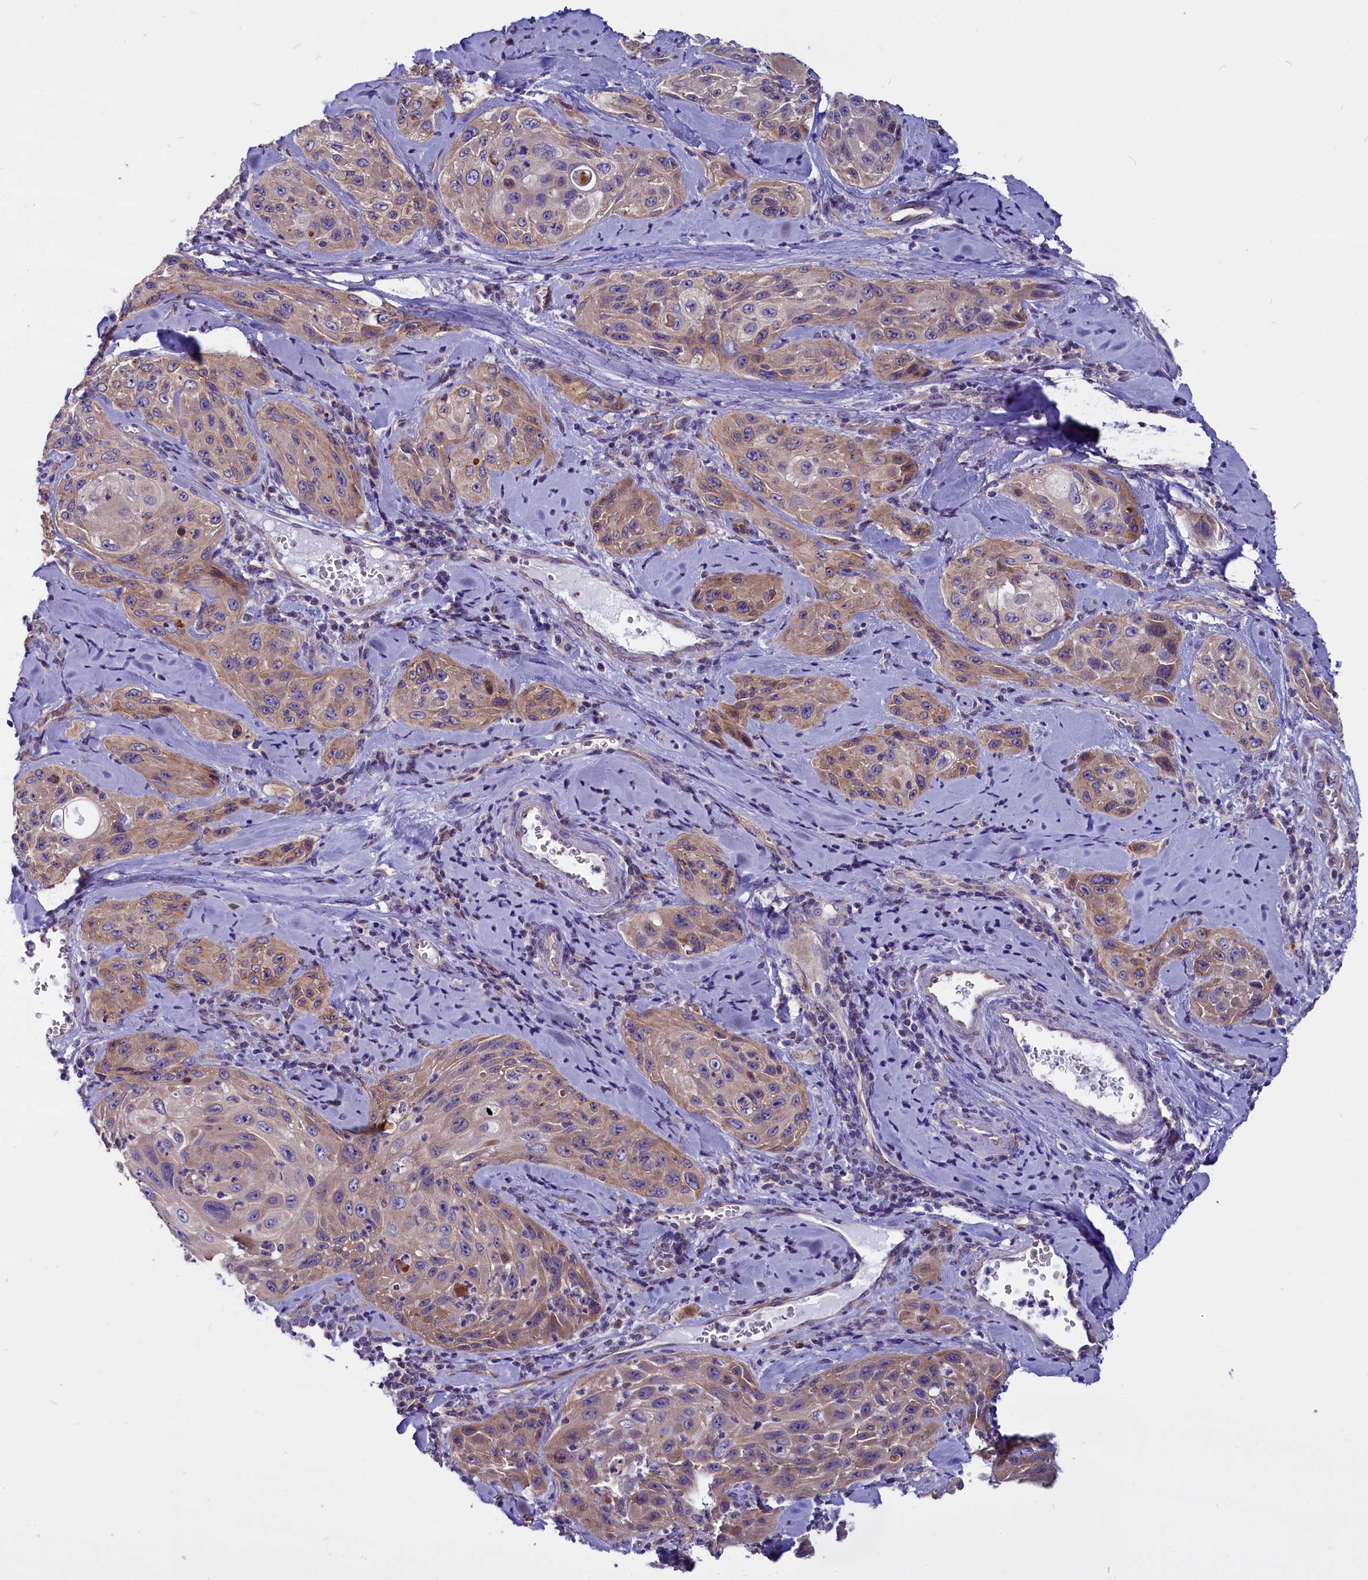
{"staining": {"intensity": "weak", "quantity": "25%-75%", "location": "cytoplasmic/membranous"}, "tissue": "cervical cancer", "cell_type": "Tumor cells", "image_type": "cancer", "snomed": [{"axis": "morphology", "description": "Squamous cell carcinoma, NOS"}, {"axis": "topography", "description": "Cervix"}], "caption": "IHC (DAB (3,3'-diaminobenzidine)) staining of human squamous cell carcinoma (cervical) demonstrates weak cytoplasmic/membranous protein staining in approximately 25%-75% of tumor cells.", "gene": "CEP170", "patient": {"sex": "female", "age": 42}}